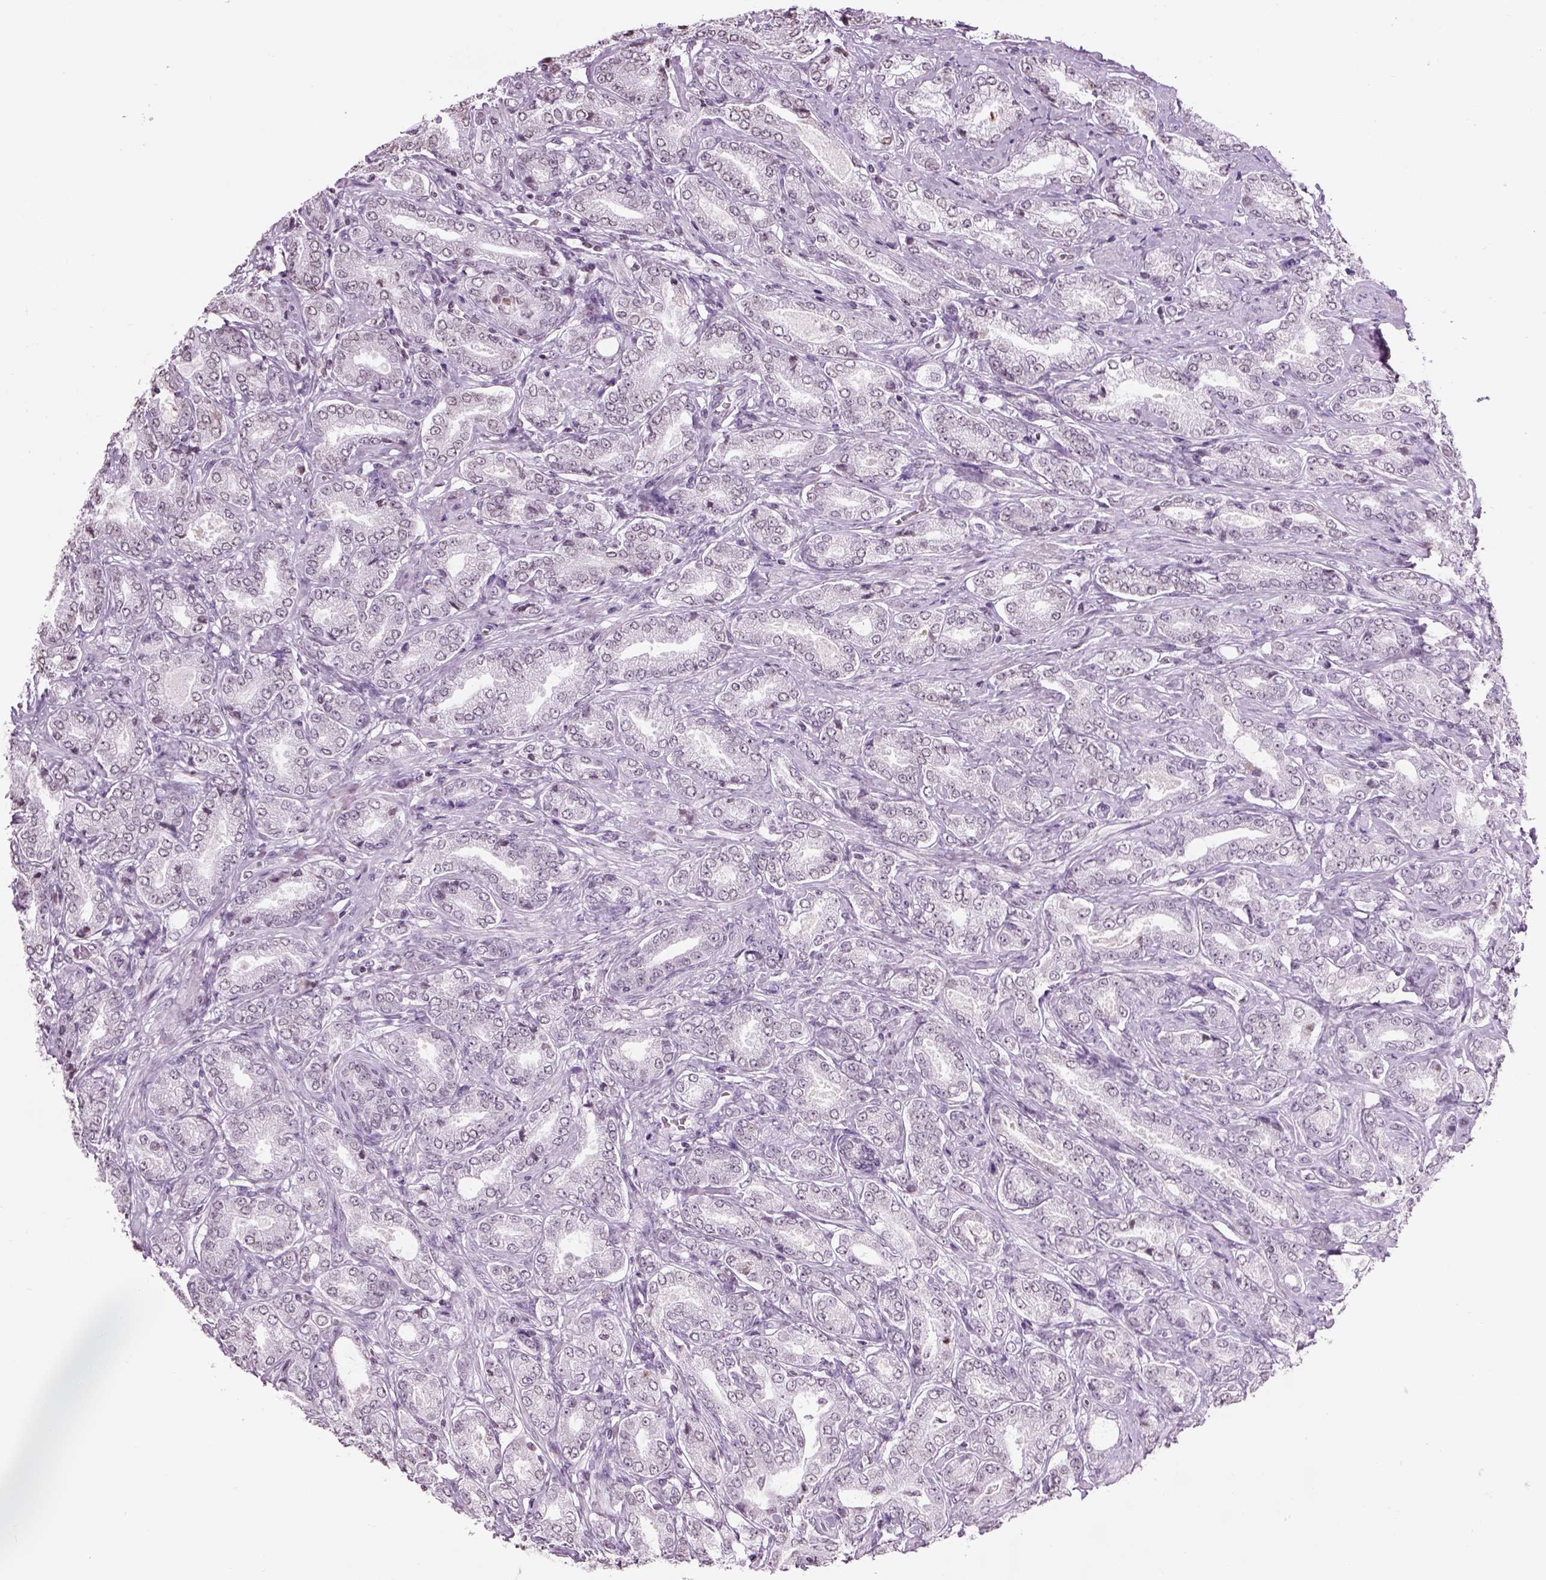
{"staining": {"intensity": "negative", "quantity": "none", "location": "none"}, "tissue": "prostate cancer", "cell_type": "Tumor cells", "image_type": "cancer", "snomed": [{"axis": "morphology", "description": "Adenocarcinoma, NOS"}, {"axis": "topography", "description": "Prostate"}], "caption": "Immunohistochemistry image of neoplastic tissue: prostate cancer (adenocarcinoma) stained with DAB shows no significant protein staining in tumor cells. Nuclei are stained in blue.", "gene": "BARHL1", "patient": {"sex": "male", "age": 64}}